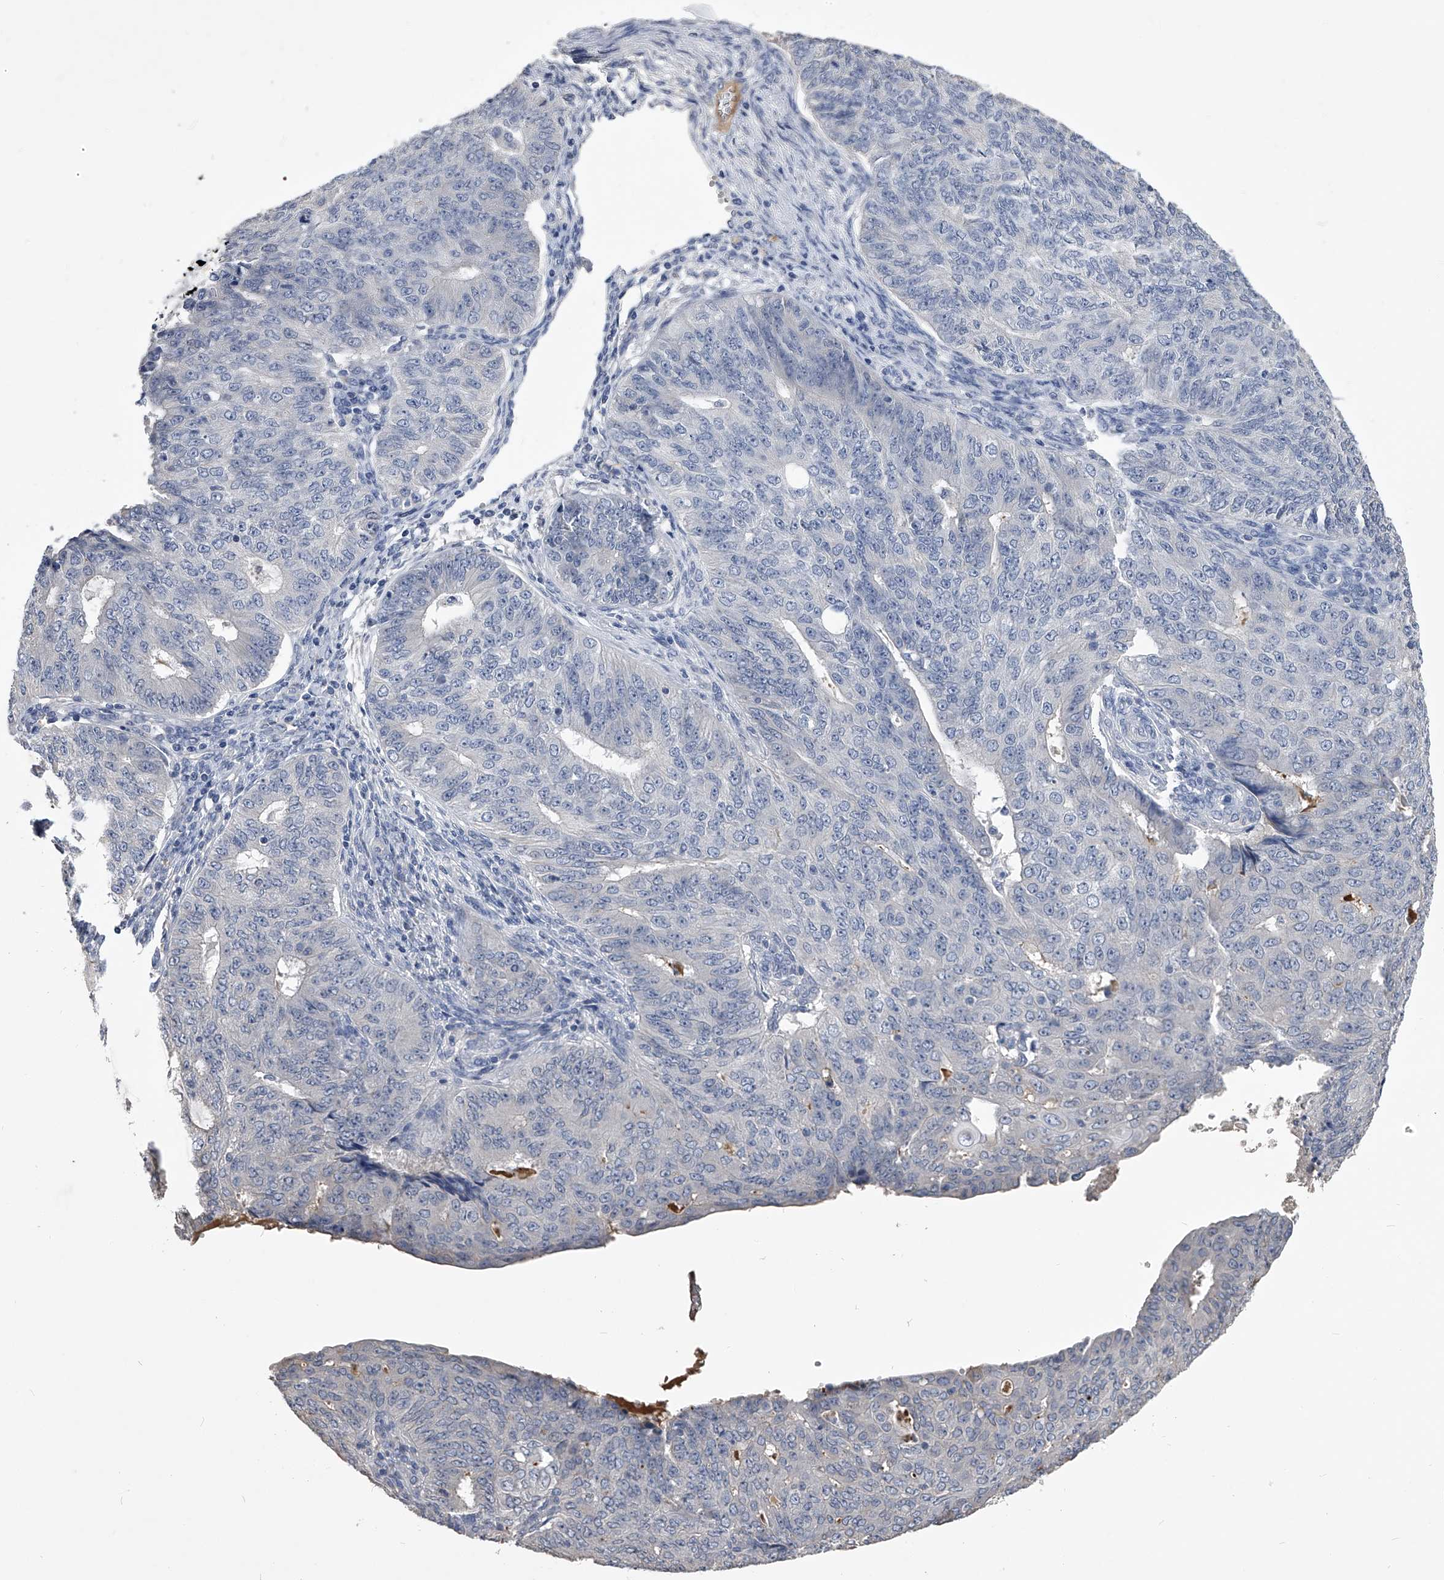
{"staining": {"intensity": "negative", "quantity": "none", "location": "none"}, "tissue": "endometrial cancer", "cell_type": "Tumor cells", "image_type": "cancer", "snomed": [{"axis": "morphology", "description": "Adenocarcinoma, NOS"}, {"axis": "topography", "description": "Endometrium"}], "caption": "Human endometrial cancer (adenocarcinoma) stained for a protein using IHC displays no staining in tumor cells.", "gene": "MDN1", "patient": {"sex": "female", "age": 32}}